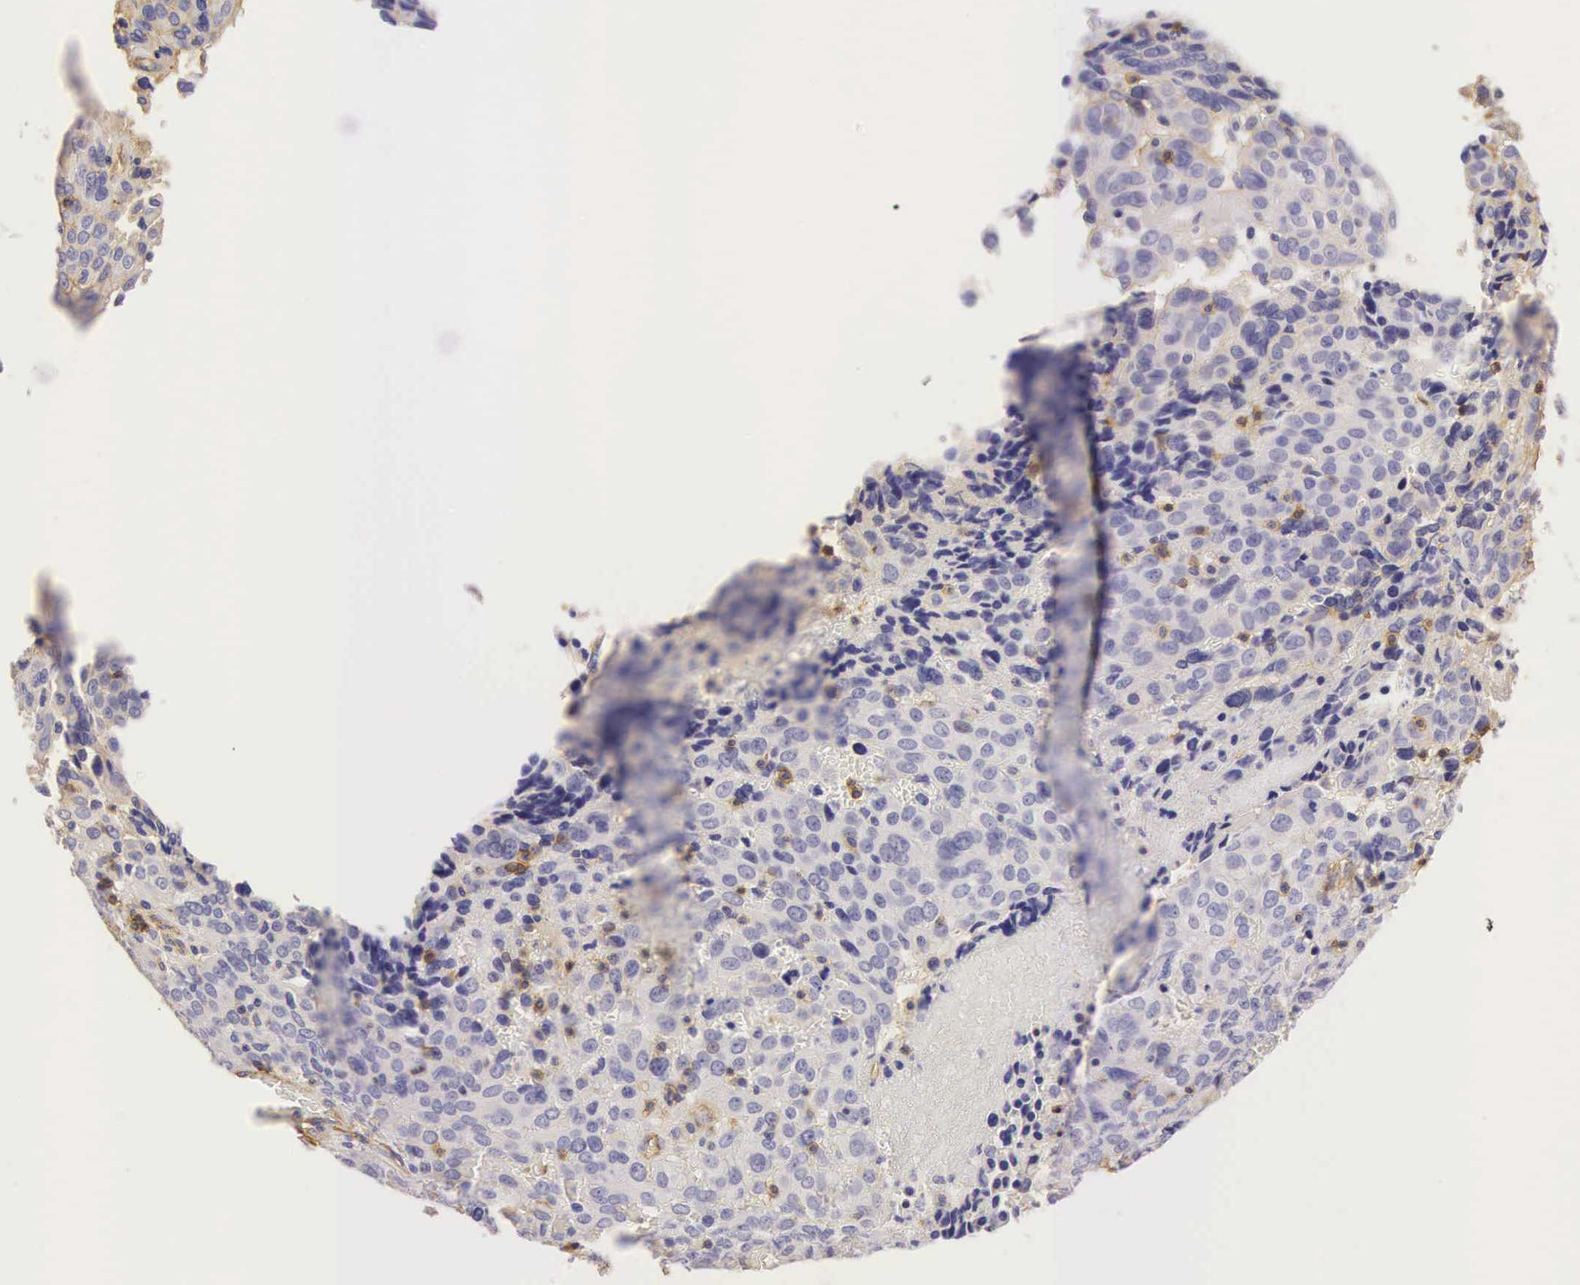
{"staining": {"intensity": "negative", "quantity": "none", "location": "none"}, "tissue": "ovarian cancer", "cell_type": "Tumor cells", "image_type": "cancer", "snomed": [{"axis": "morphology", "description": "Carcinoma, endometroid"}, {"axis": "topography", "description": "Ovary"}], "caption": "Tumor cells are negative for brown protein staining in ovarian endometroid carcinoma.", "gene": "CD99", "patient": {"sex": "female", "age": 75}}